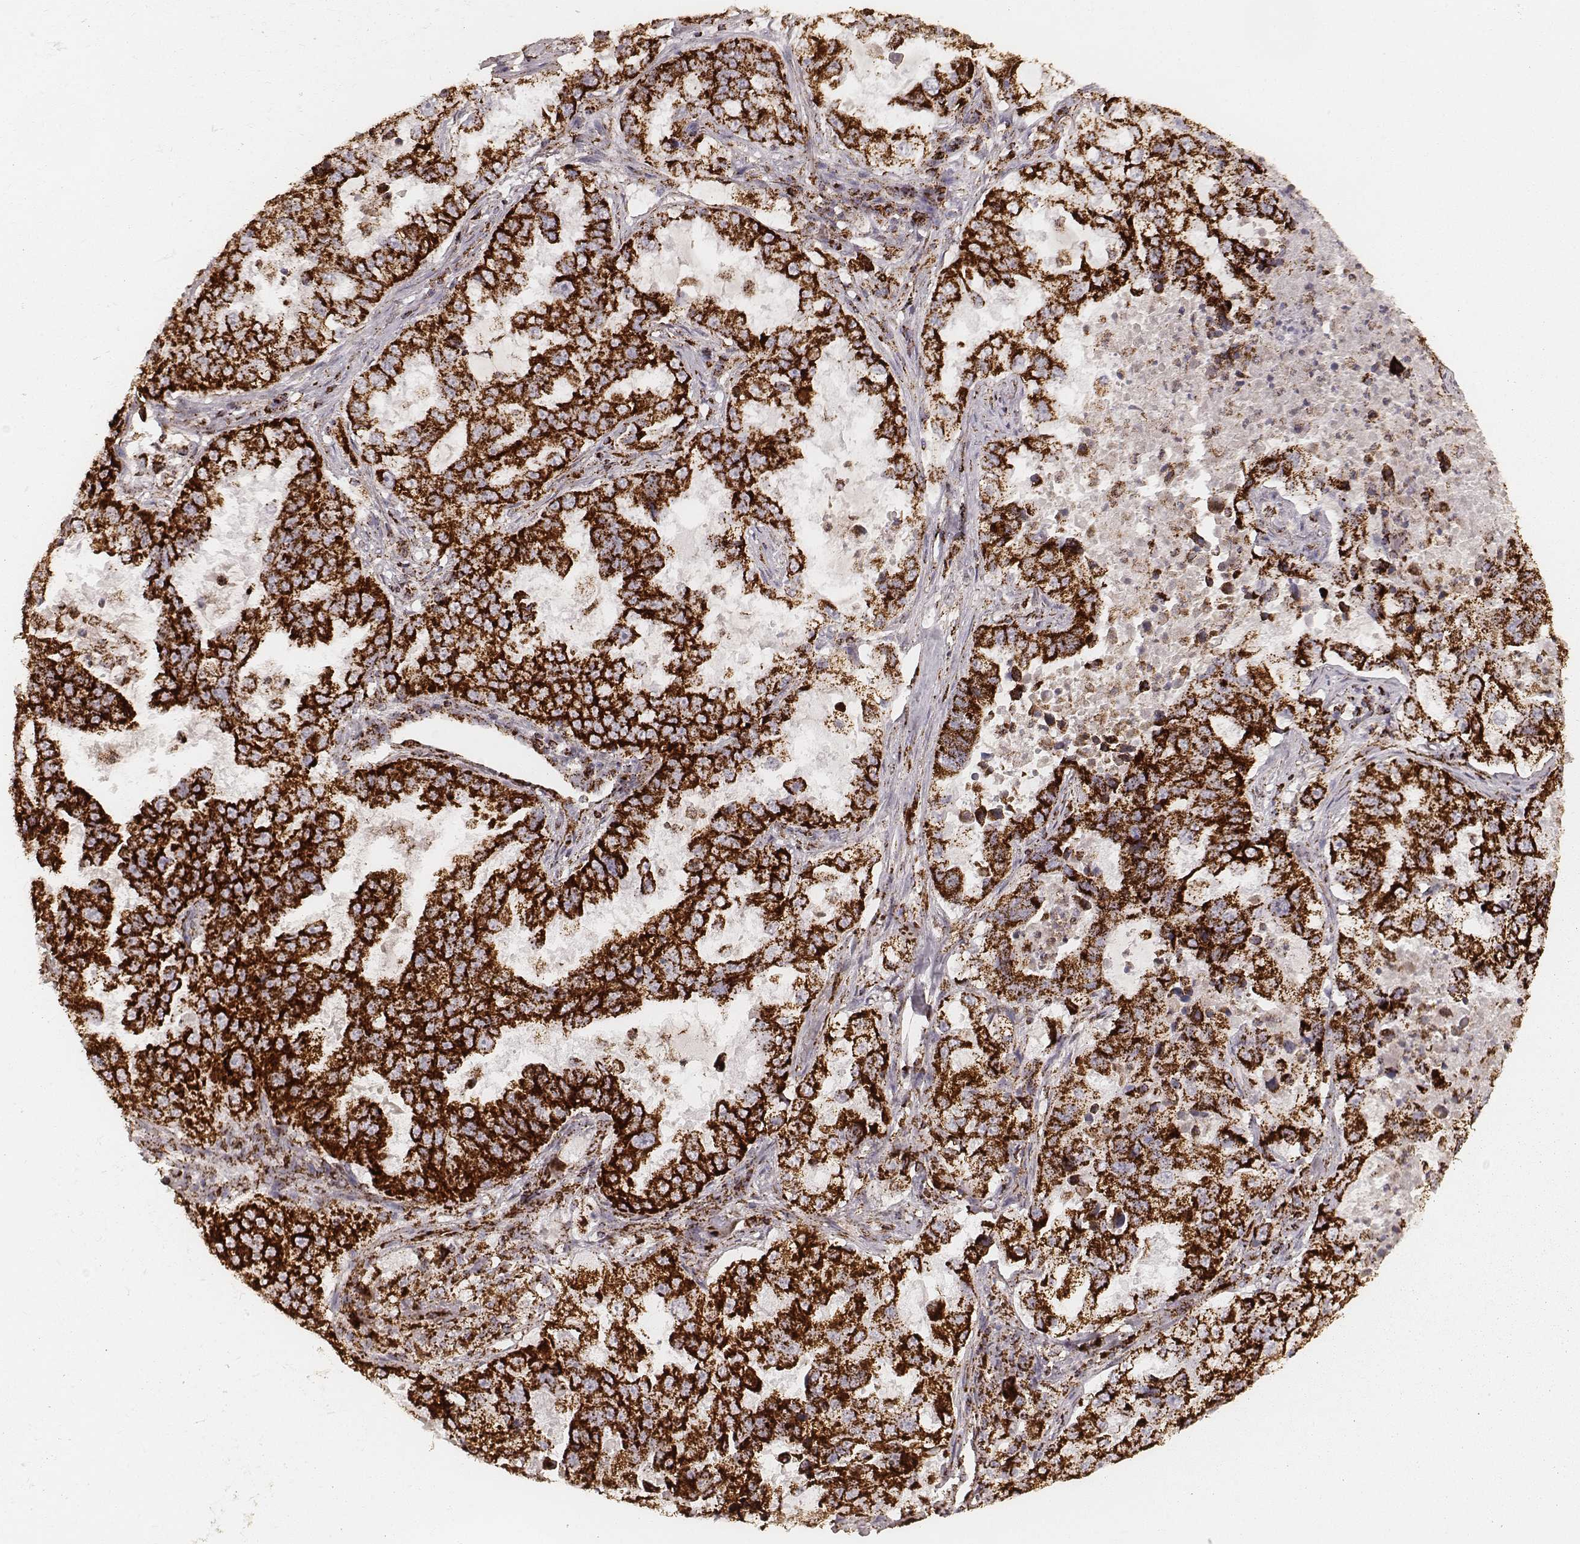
{"staining": {"intensity": "strong", "quantity": ">75%", "location": "cytoplasmic/membranous"}, "tissue": "lung cancer", "cell_type": "Tumor cells", "image_type": "cancer", "snomed": [{"axis": "morphology", "description": "Adenocarcinoma, NOS"}, {"axis": "topography", "description": "Lung"}], "caption": "Lung cancer (adenocarcinoma) stained with a brown dye shows strong cytoplasmic/membranous positive expression in about >75% of tumor cells.", "gene": "CS", "patient": {"sex": "female", "age": 61}}